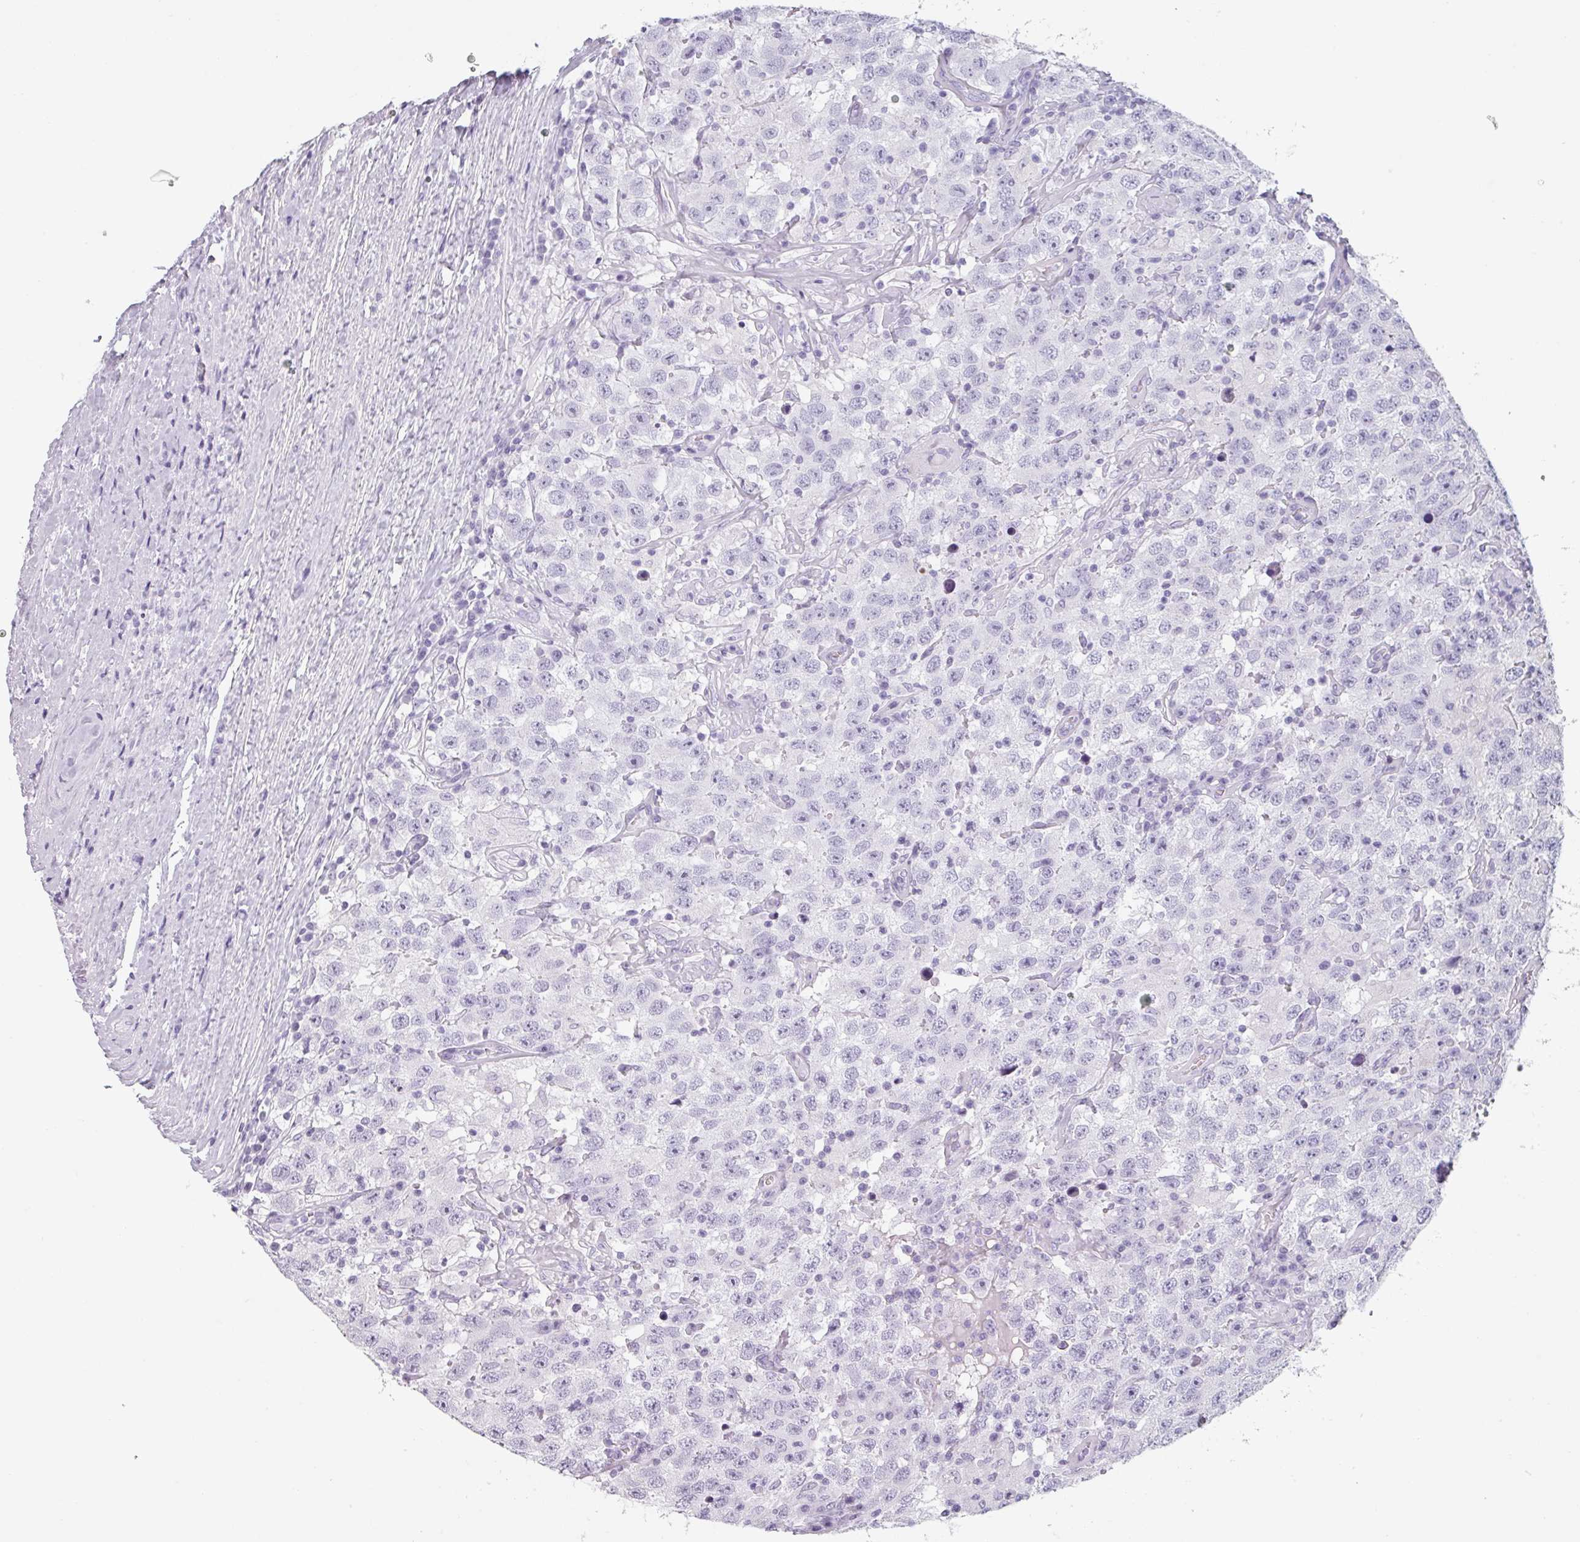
{"staining": {"intensity": "negative", "quantity": "none", "location": "none"}, "tissue": "testis cancer", "cell_type": "Tumor cells", "image_type": "cancer", "snomed": [{"axis": "morphology", "description": "Seminoma, NOS"}, {"axis": "topography", "description": "Testis"}], "caption": "An immunohistochemistry (IHC) photomicrograph of testis cancer (seminoma) is shown. There is no staining in tumor cells of testis cancer (seminoma). (Stains: DAB immunohistochemistry with hematoxylin counter stain, Microscopy: brightfield microscopy at high magnification).", "gene": "SFTPA1", "patient": {"sex": "male", "age": 41}}